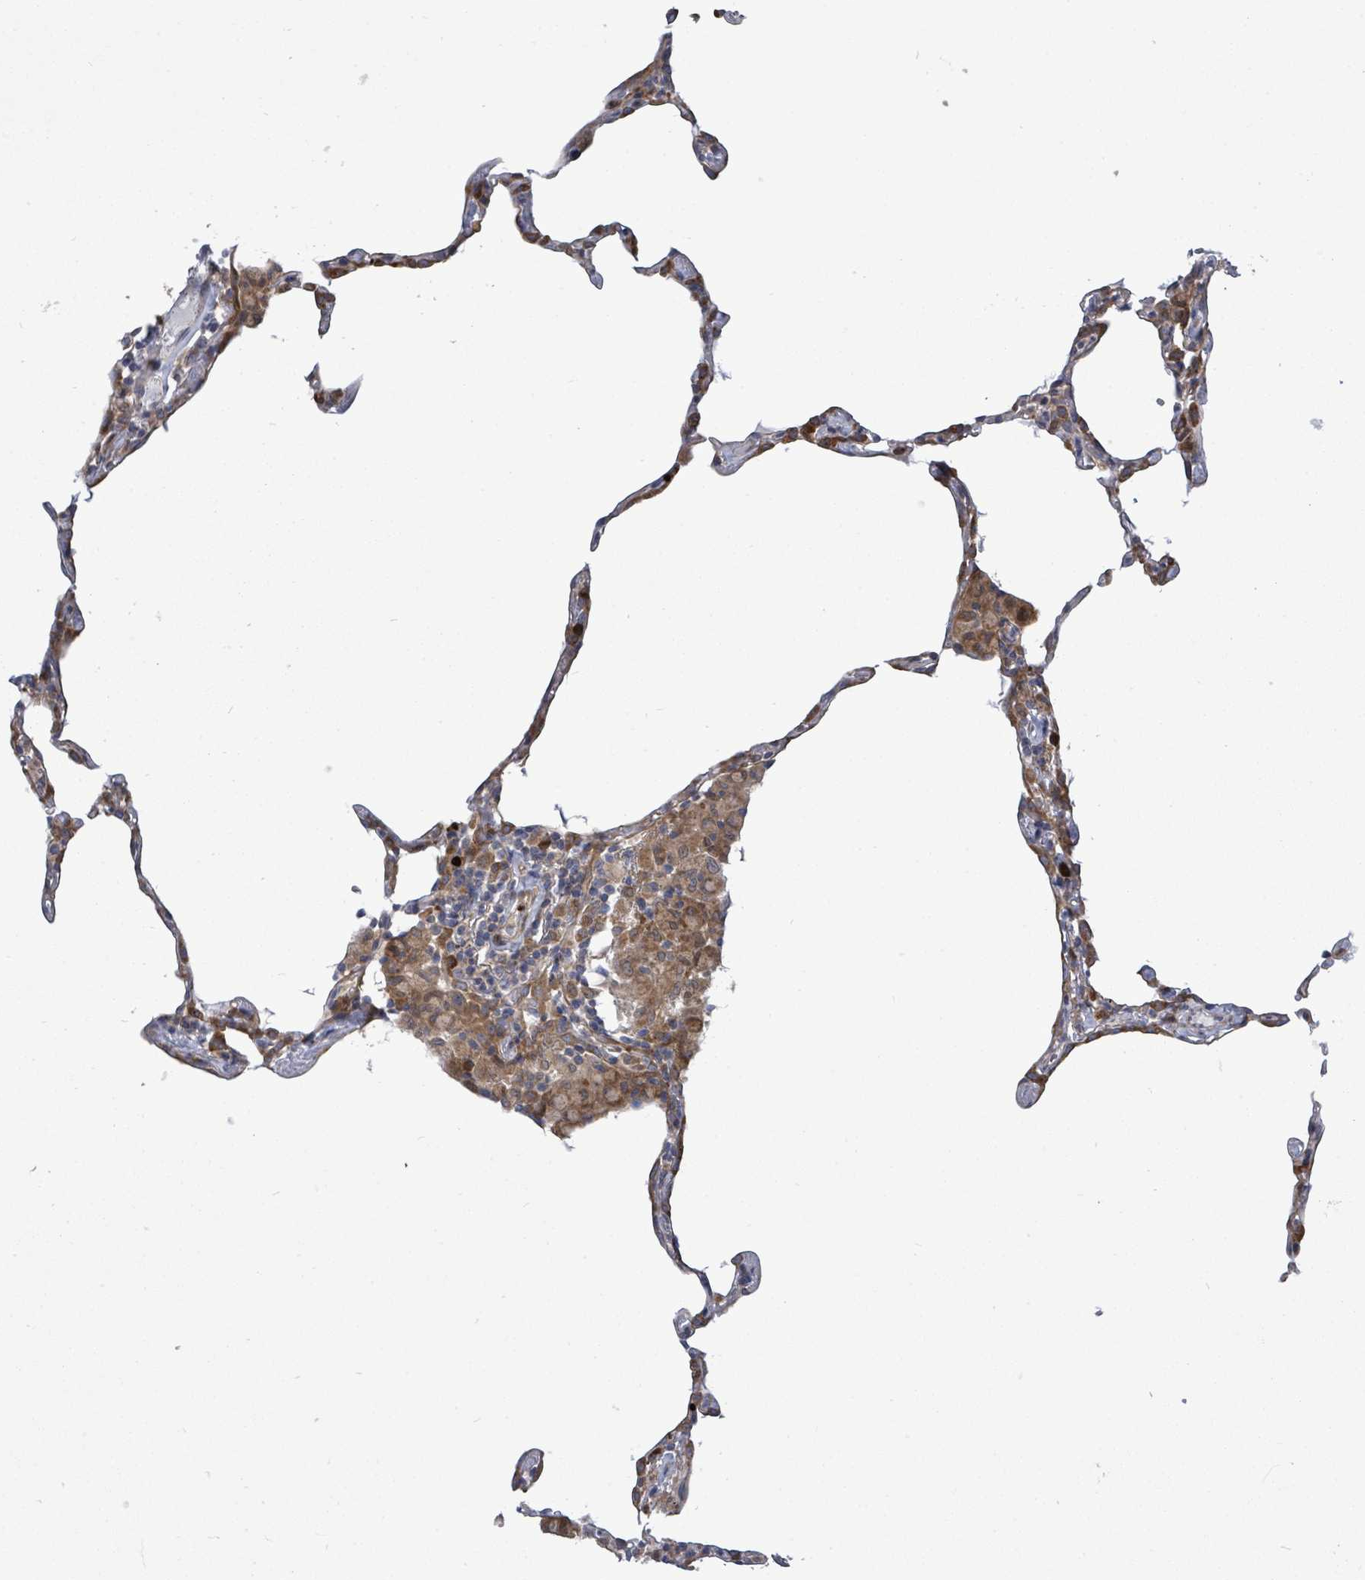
{"staining": {"intensity": "moderate", "quantity": "<25%", "location": "cytoplasmic/membranous"}, "tissue": "lung", "cell_type": "Alveolar cells", "image_type": "normal", "snomed": [{"axis": "morphology", "description": "Normal tissue, NOS"}, {"axis": "topography", "description": "Lung"}], "caption": "Lung stained for a protein shows moderate cytoplasmic/membranous positivity in alveolar cells. Immunohistochemistry stains the protein in brown and the nuclei are stained blue.", "gene": "SAR1A", "patient": {"sex": "female", "age": 57}}